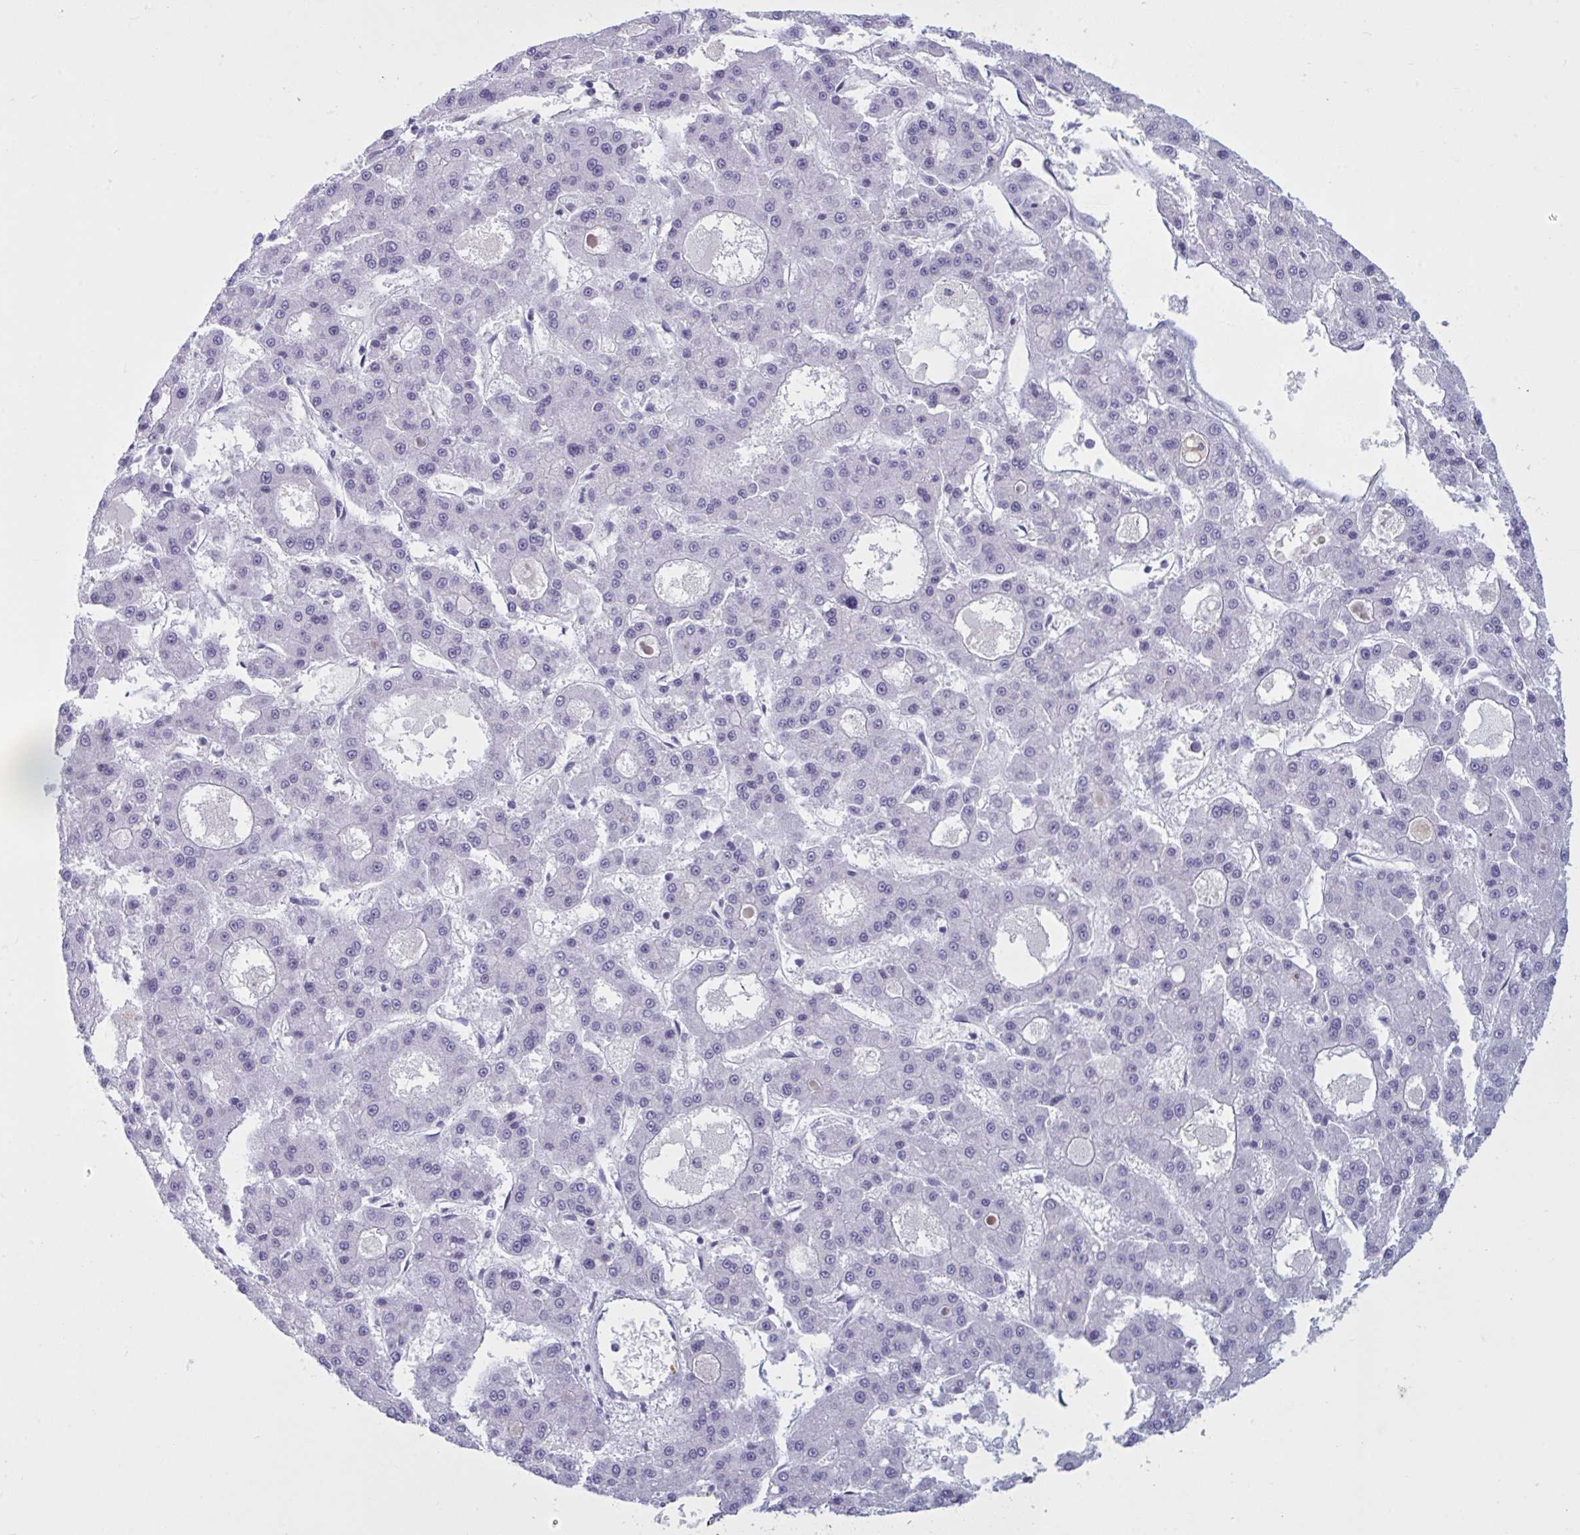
{"staining": {"intensity": "negative", "quantity": "none", "location": "none"}, "tissue": "liver cancer", "cell_type": "Tumor cells", "image_type": "cancer", "snomed": [{"axis": "morphology", "description": "Carcinoma, Hepatocellular, NOS"}, {"axis": "topography", "description": "Liver"}], "caption": "Liver hepatocellular carcinoma was stained to show a protein in brown. There is no significant staining in tumor cells.", "gene": "OR1L3", "patient": {"sex": "male", "age": 70}}